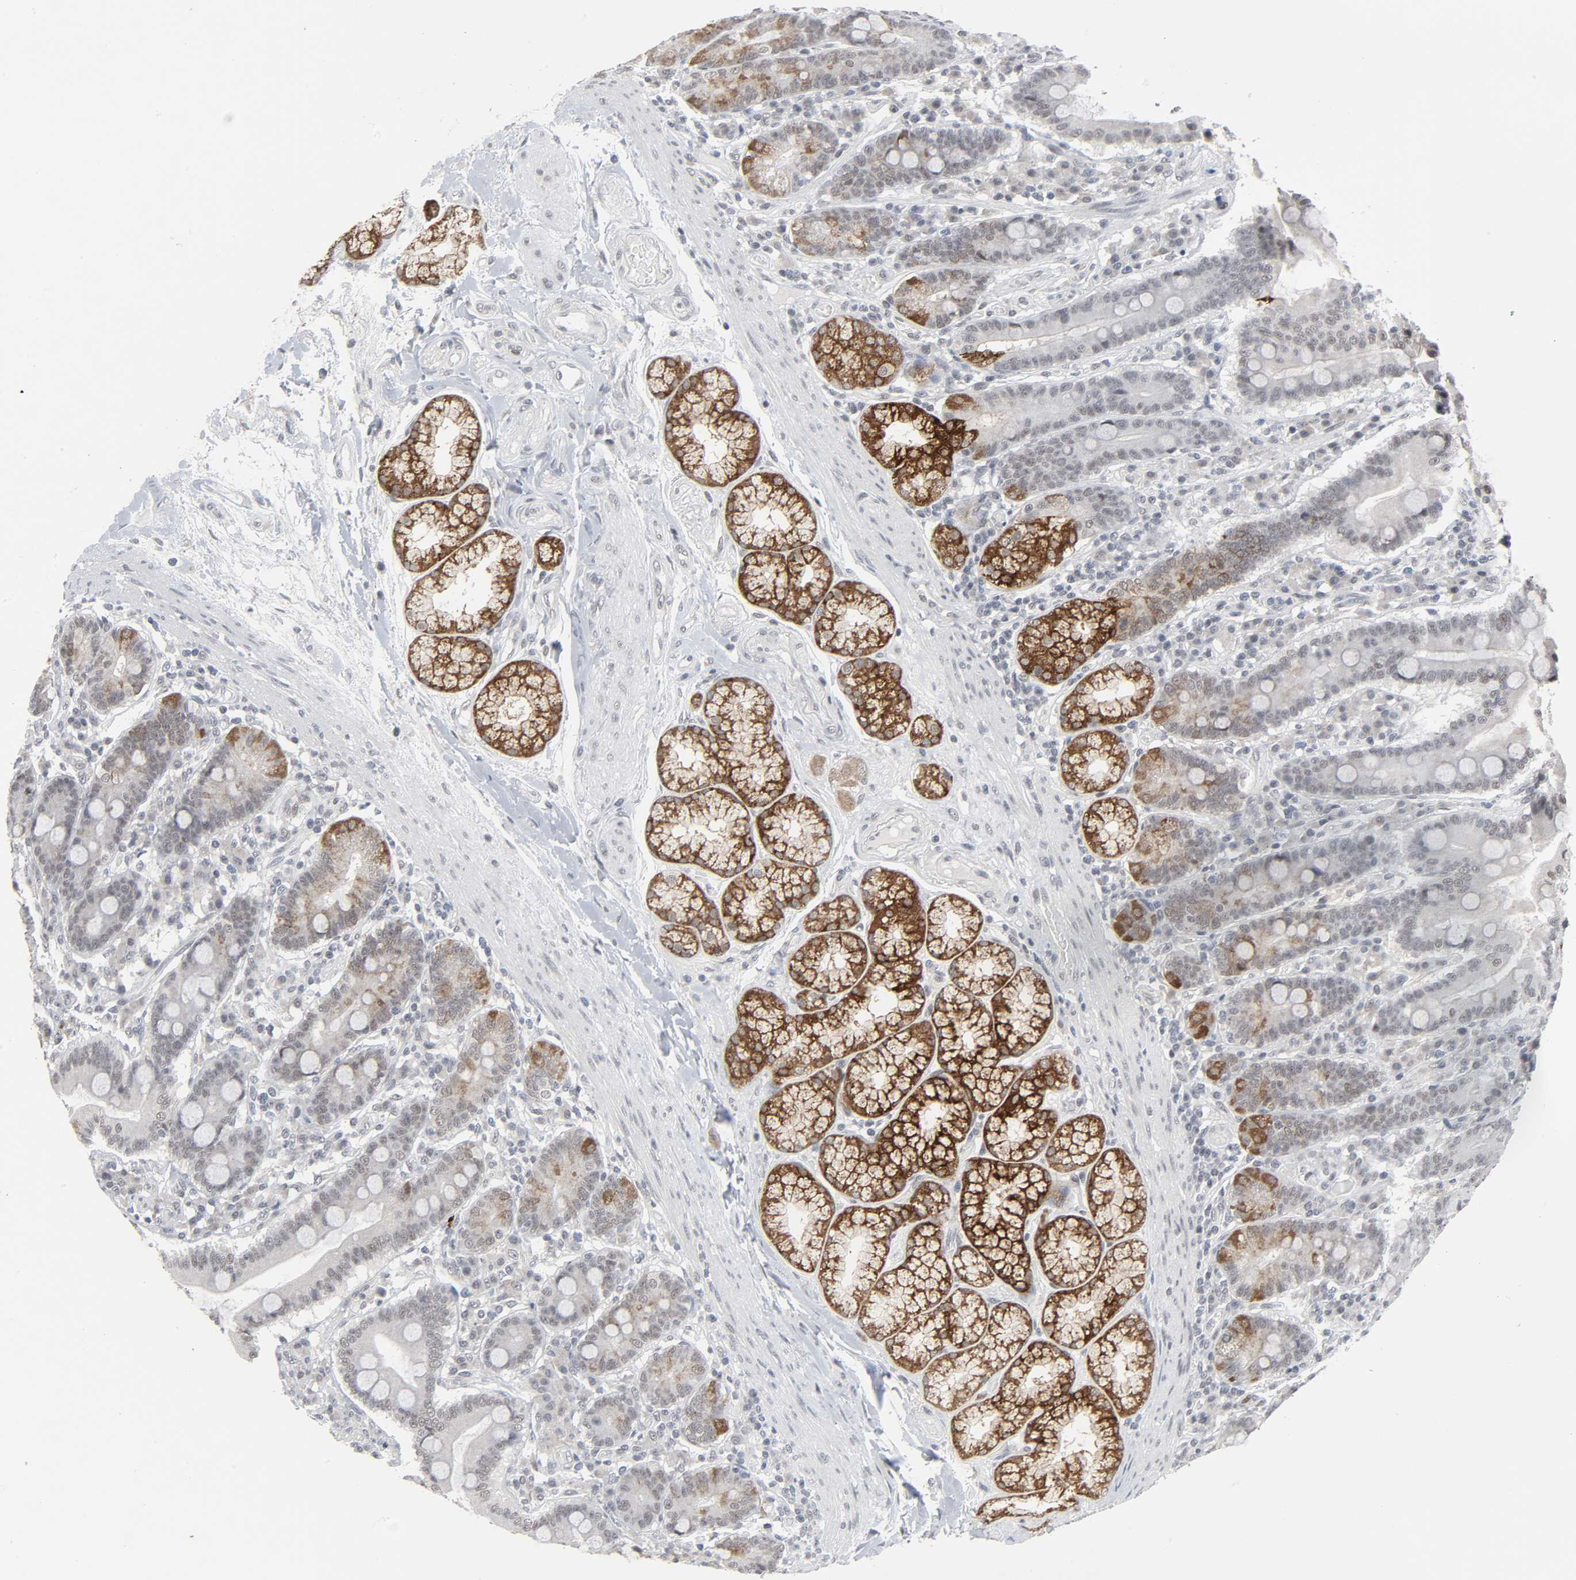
{"staining": {"intensity": "moderate", "quantity": "25%-75%", "location": "cytoplasmic/membranous"}, "tissue": "duodenum", "cell_type": "Glandular cells", "image_type": "normal", "snomed": [{"axis": "morphology", "description": "Normal tissue, NOS"}, {"axis": "topography", "description": "Duodenum"}], "caption": "Benign duodenum was stained to show a protein in brown. There is medium levels of moderate cytoplasmic/membranous staining in approximately 25%-75% of glandular cells. Using DAB (brown) and hematoxylin (blue) stains, captured at high magnification using brightfield microscopy.", "gene": "MUC1", "patient": {"sex": "female", "age": 64}}